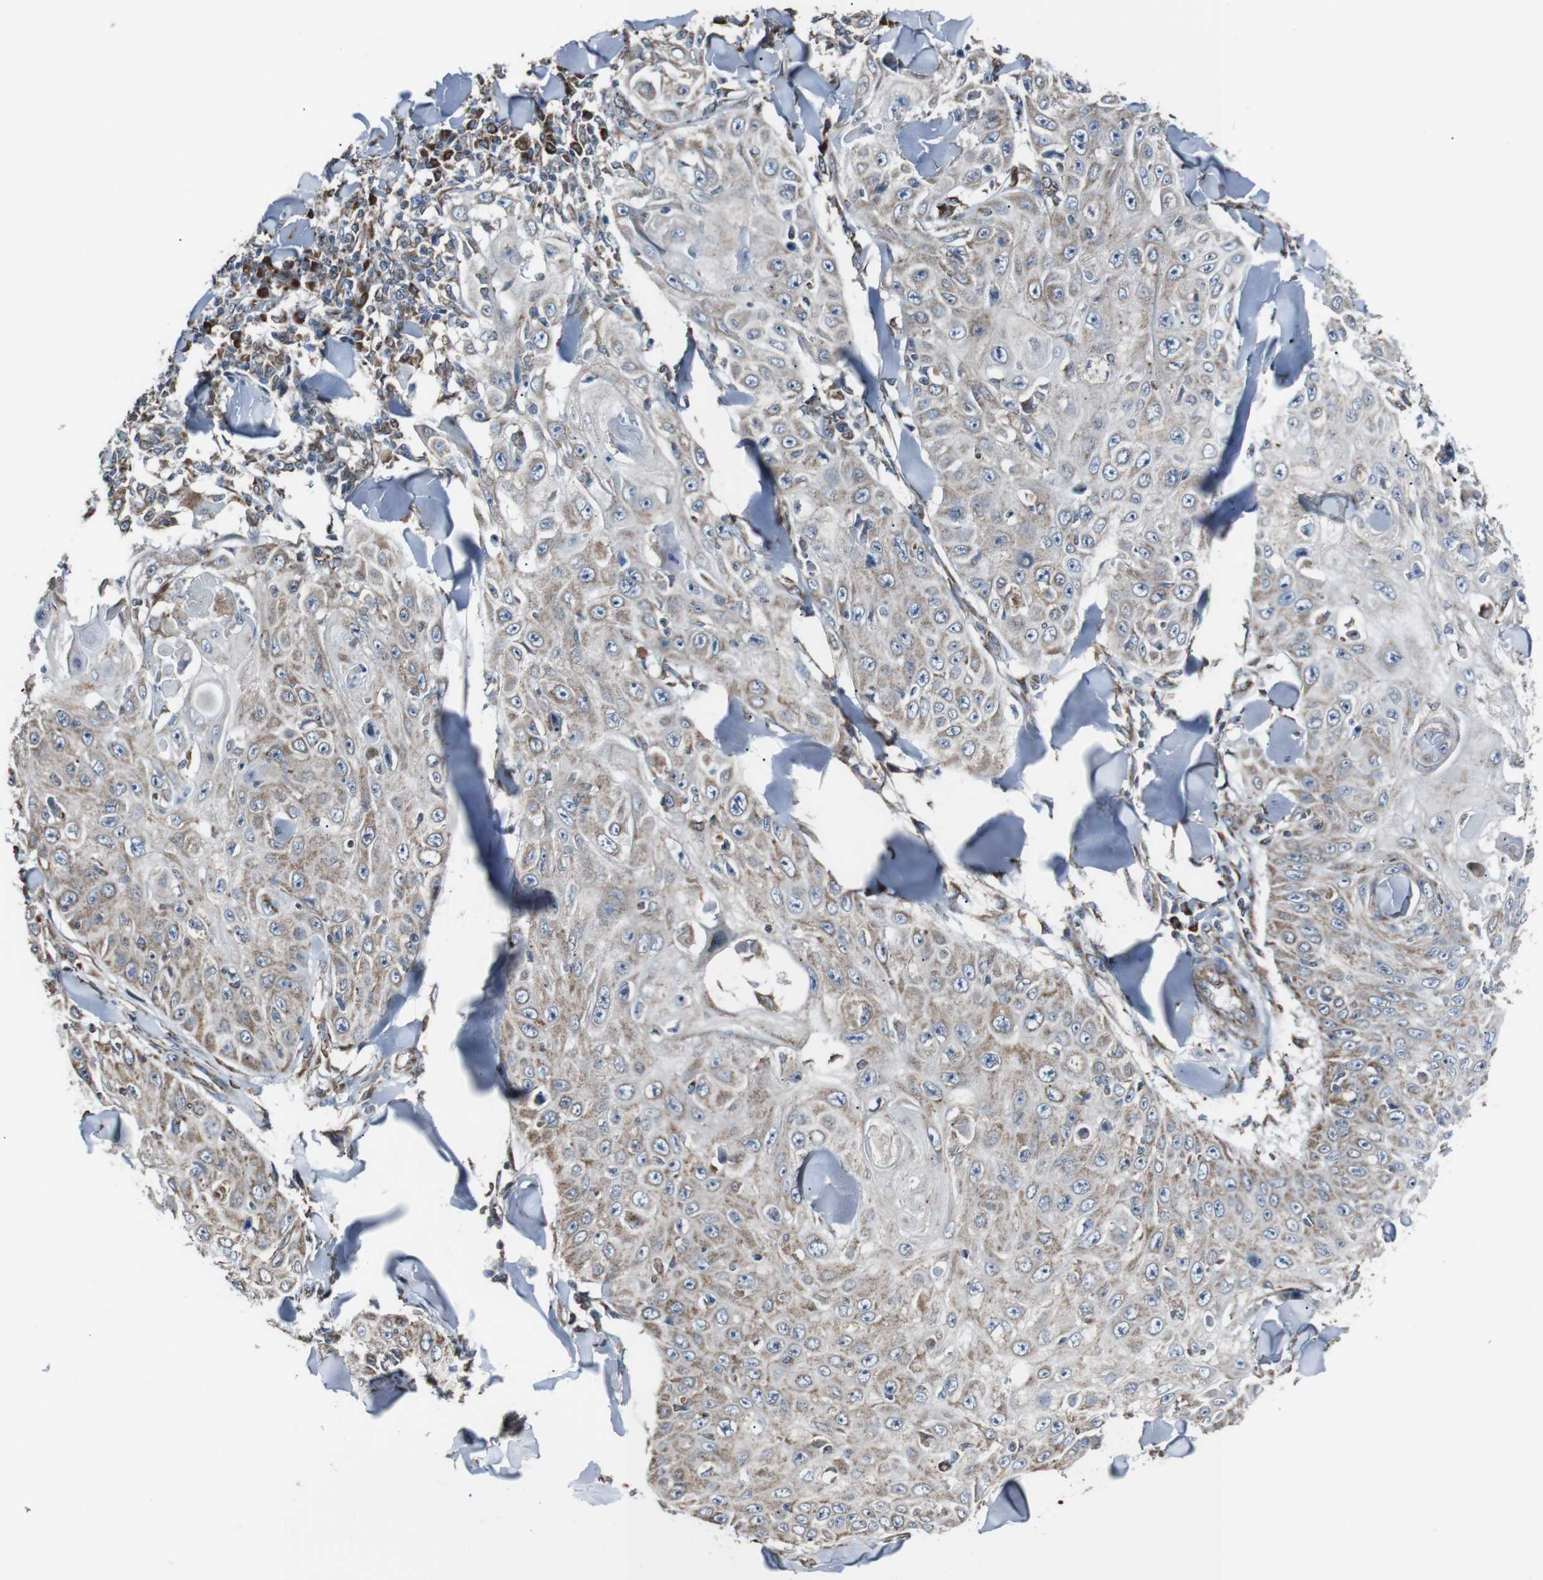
{"staining": {"intensity": "weak", "quantity": "25%-75%", "location": "cytoplasmic/membranous"}, "tissue": "skin cancer", "cell_type": "Tumor cells", "image_type": "cancer", "snomed": [{"axis": "morphology", "description": "Squamous cell carcinoma, NOS"}, {"axis": "topography", "description": "Skin"}], "caption": "Human skin cancer (squamous cell carcinoma) stained with a protein marker shows weak staining in tumor cells.", "gene": "CISD2", "patient": {"sex": "male", "age": 86}}